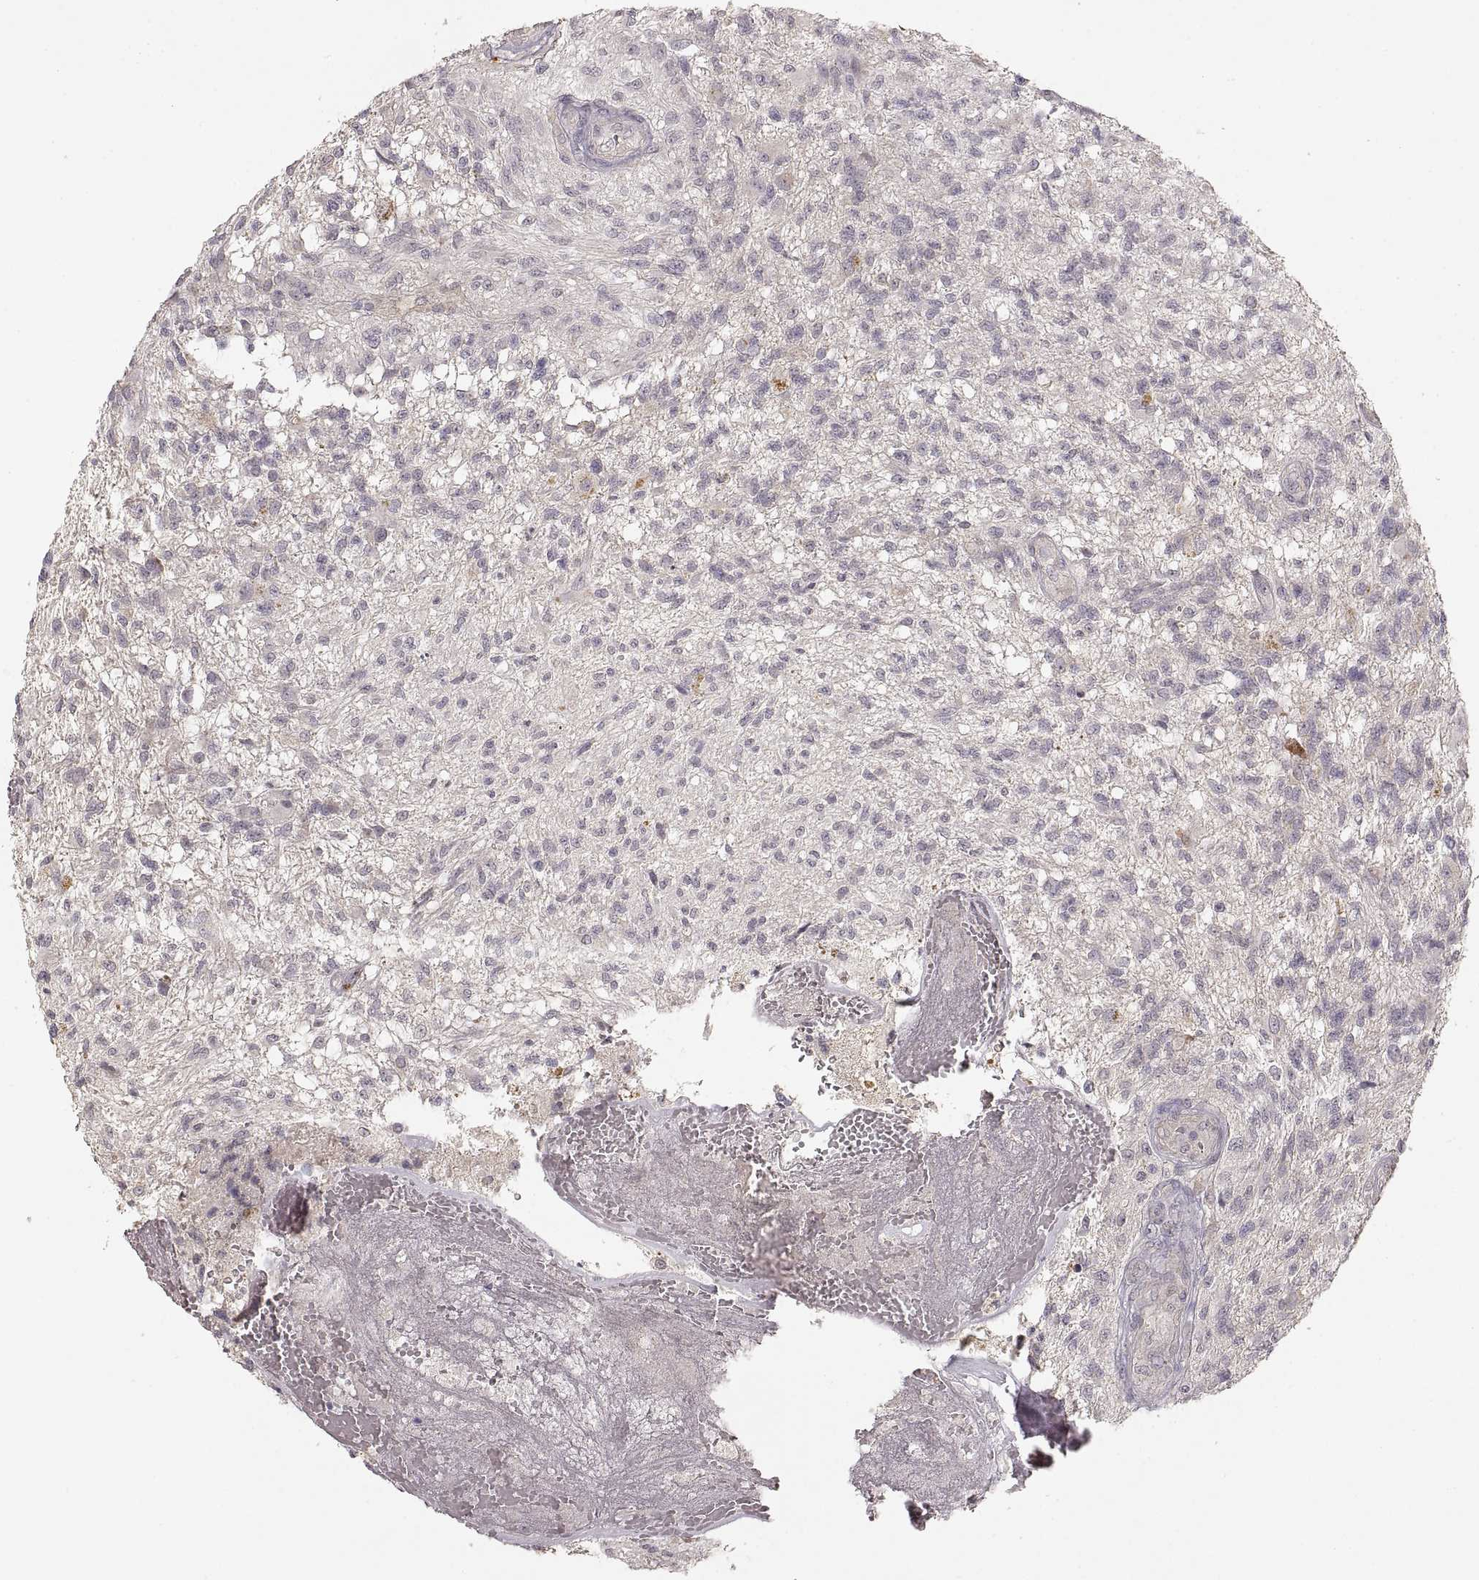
{"staining": {"intensity": "negative", "quantity": "none", "location": "none"}, "tissue": "glioma", "cell_type": "Tumor cells", "image_type": "cancer", "snomed": [{"axis": "morphology", "description": "Glioma, malignant, High grade"}, {"axis": "topography", "description": "Brain"}], "caption": "Glioma stained for a protein using immunohistochemistry shows no staining tumor cells.", "gene": "LAMC2", "patient": {"sex": "male", "age": 56}}